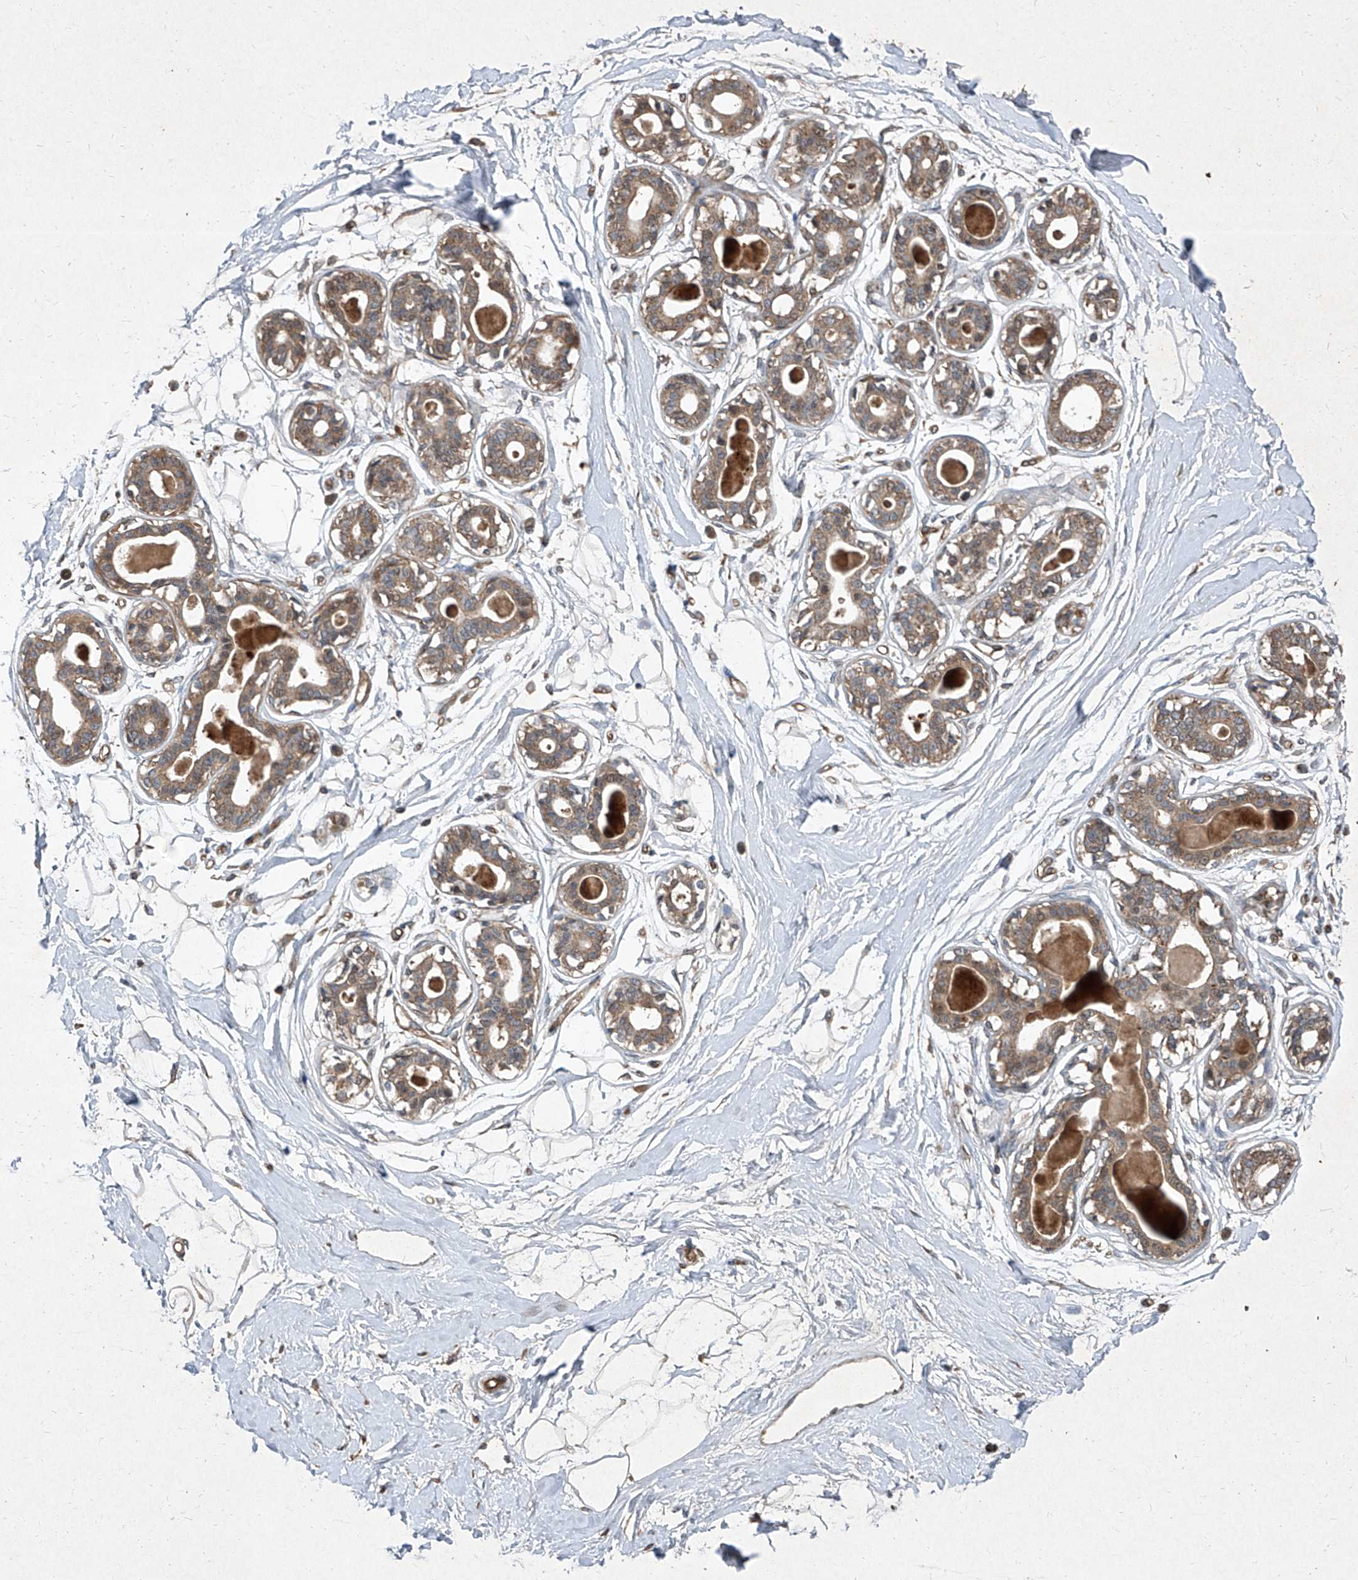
{"staining": {"intensity": "moderate", "quantity": "25%-75%", "location": "cytoplasmic/membranous"}, "tissue": "breast", "cell_type": "Adipocytes", "image_type": "normal", "snomed": [{"axis": "morphology", "description": "Normal tissue, NOS"}, {"axis": "topography", "description": "Breast"}], "caption": "Adipocytes show moderate cytoplasmic/membranous staining in approximately 25%-75% of cells in normal breast.", "gene": "CCN1", "patient": {"sex": "female", "age": 45}}